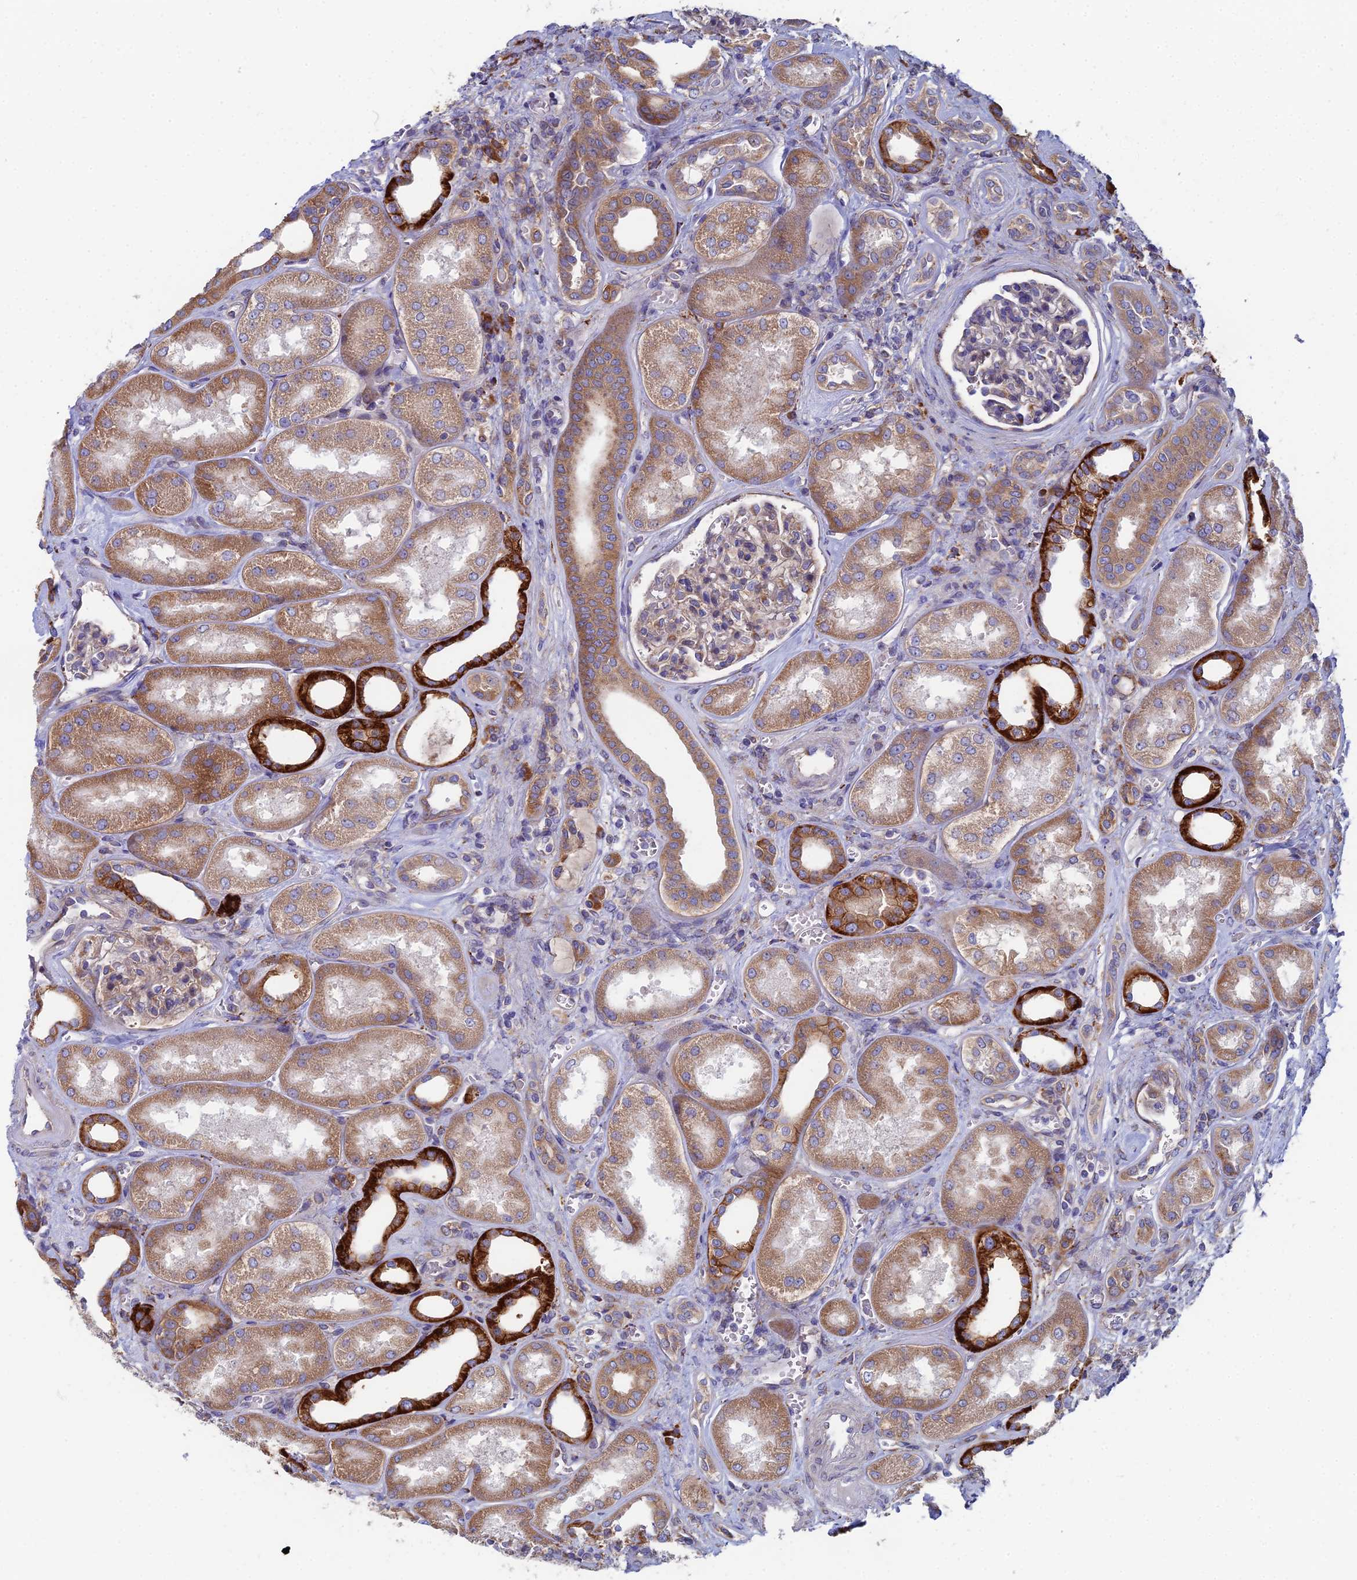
{"staining": {"intensity": "weak", "quantity": "25%-75%", "location": "cytoplasmic/membranous"}, "tissue": "kidney", "cell_type": "Cells in glomeruli", "image_type": "normal", "snomed": [{"axis": "morphology", "description": "Normal tissue, NOS"}, {"axis": "morphology", "description": "Adenocarcinoma, NOS"}, {"axis": "topography", "description": "Kidney"}], "caption": "Protein positivity by immunohistochemistry (IHC) displays weak cytoplasmic/membranous expression in approximately 25%-75% of cells in glomeruli in benign kidney.", "gene": "CLCN3", "patient": {"sex": "female", "age": 68}}